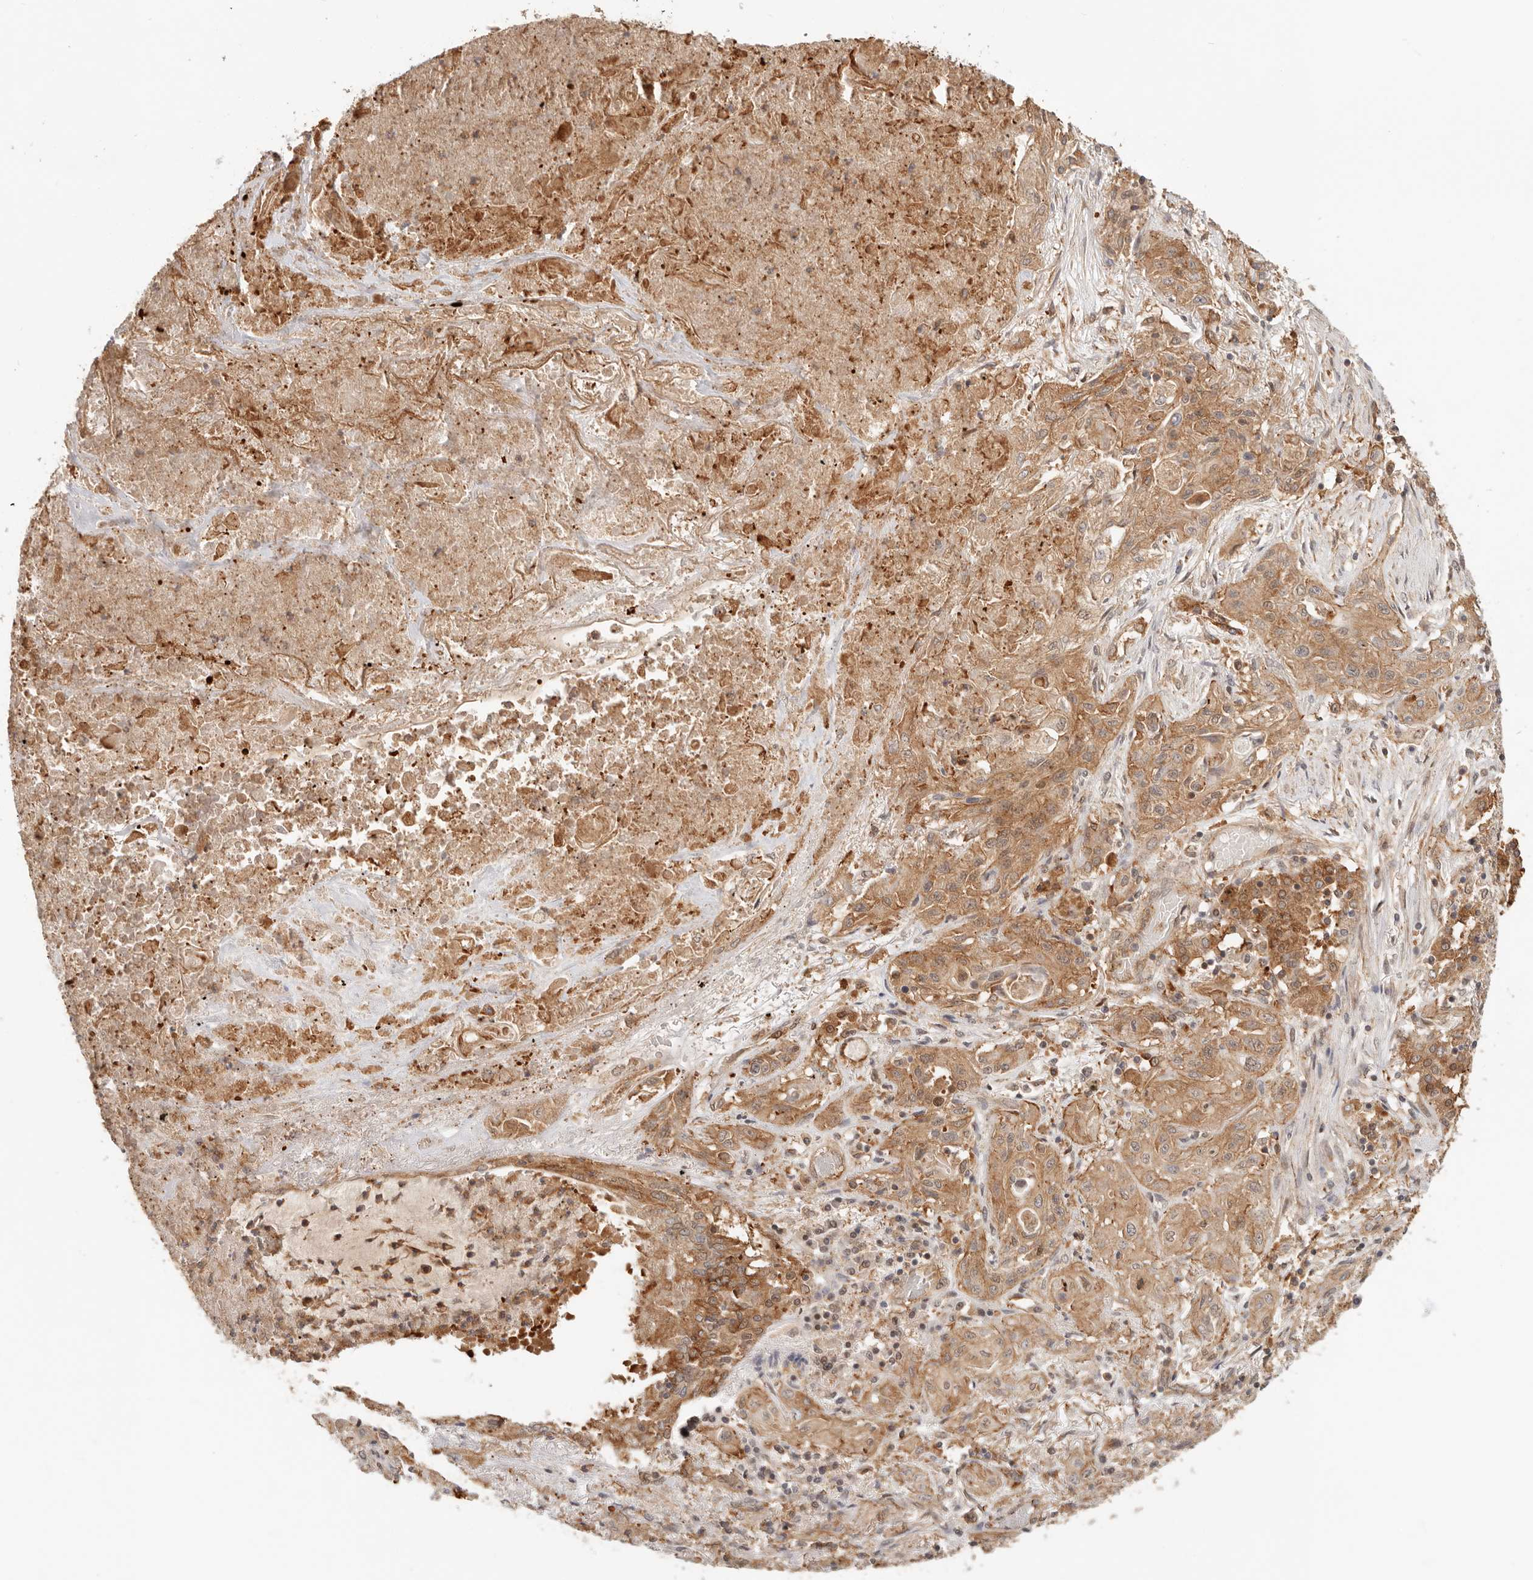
{"staining": {"intensity": "moderate", "quantity": ">75%", "location": "cytoplasmic/membranous"}, "tissue": "lung cancer", "cell_type": "Tumor cells", "image_type": "cancer", "snomed": [{"axis": "morphology", "description": "Squamous cell carcinoma, NOS"}, {"axis": "topography", "description": "Lung"}], "caption": "High-power microscopy captured an IHC image of lung cancer, revealing moderate cytoplasmic/membranous positivity in about >75% of tumor cells.", "gene": "HEXD", "patient": {"sex": "female", "age": 47}}